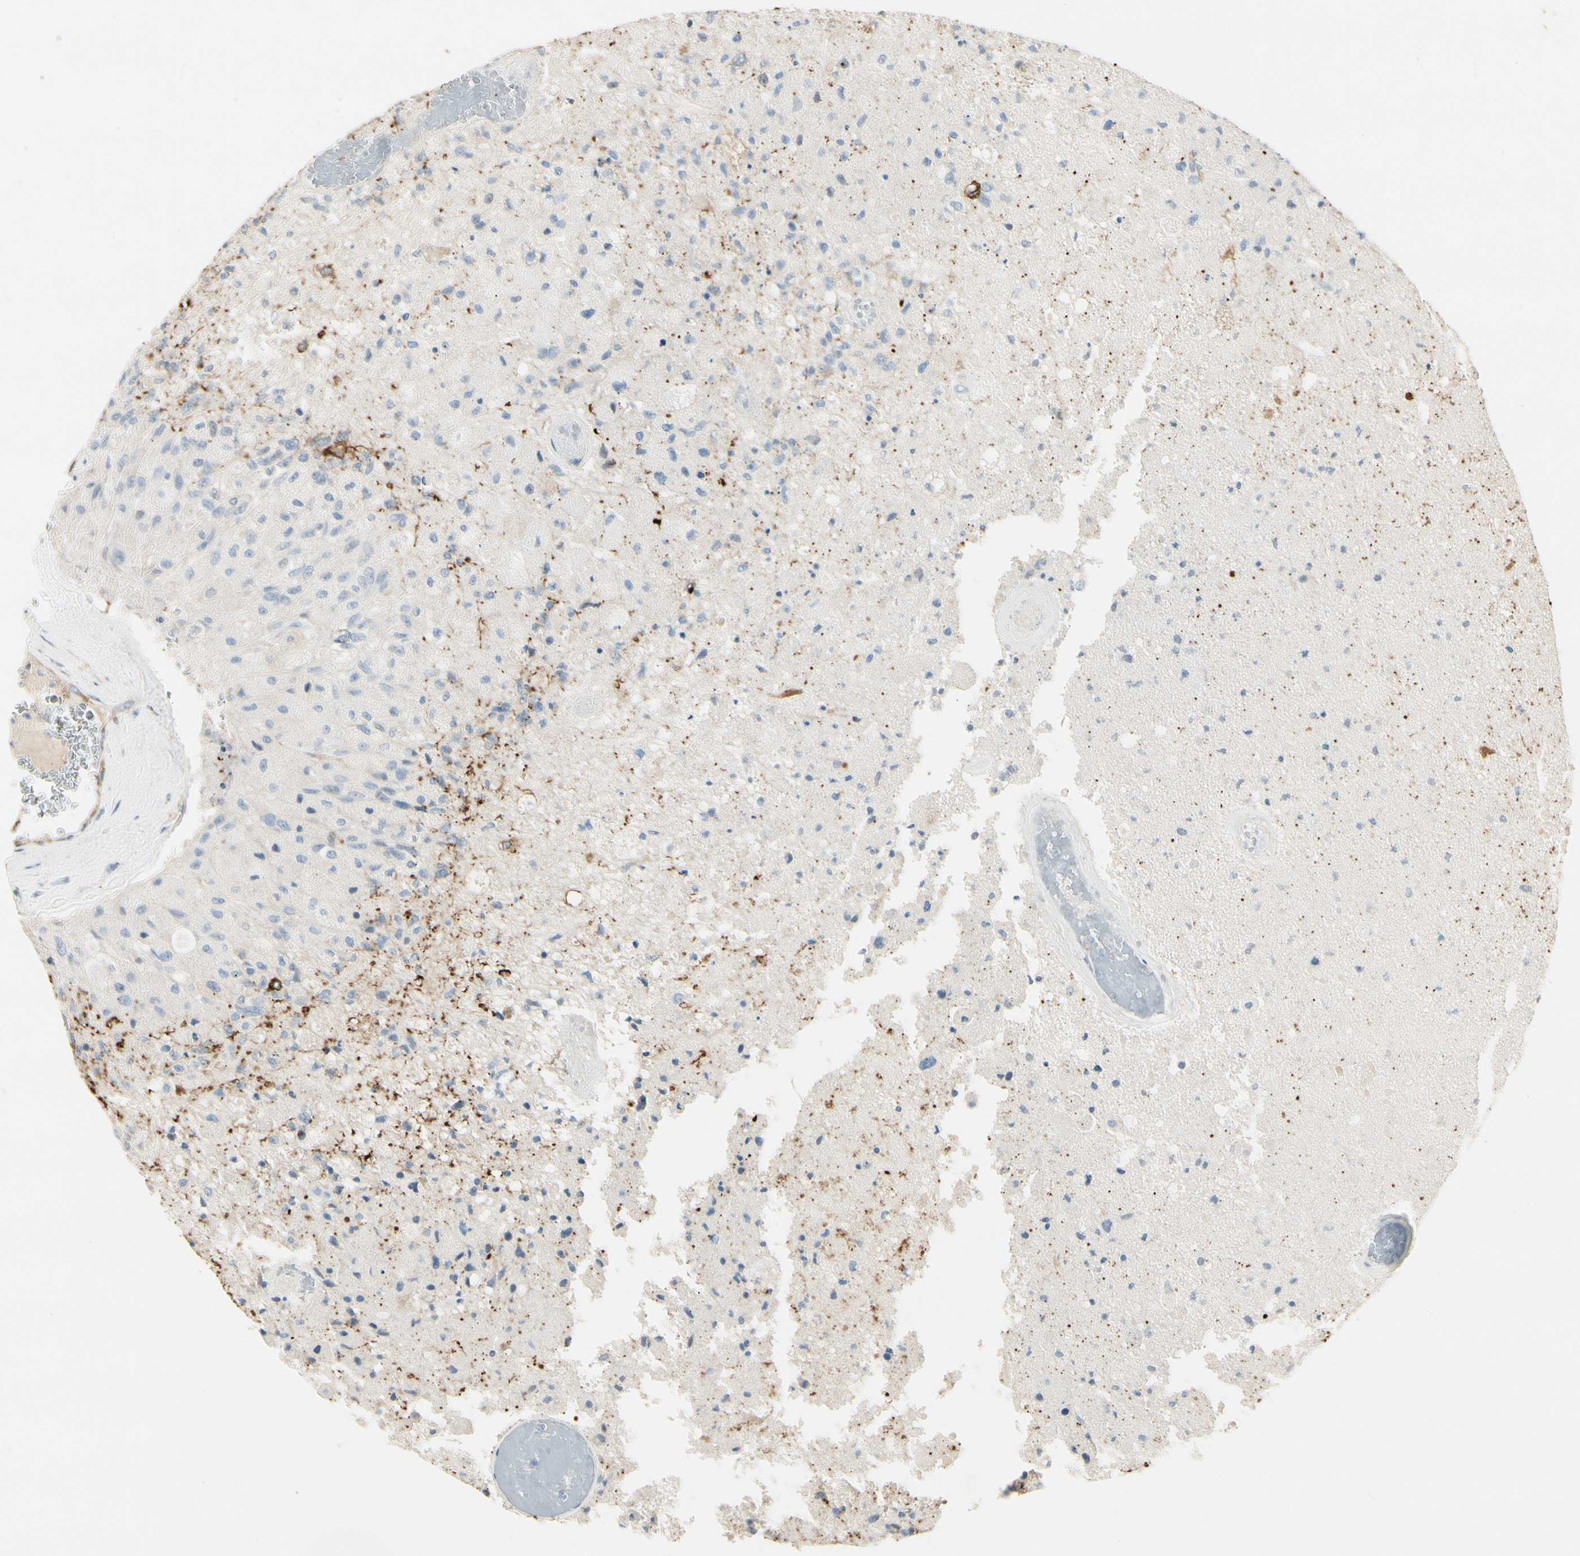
{"staining": {"intensity": "negative", "quantity": "none", "location": "none"}, "tissue": "glioma", "cell_type": "Tumor cells", "image_type": "cancer", "snomed": [{"axis": "morphology", "description": "Normal tissue, NOS"}, {"axis": "morphology", "description": "Glioma, malignant, High grade"}, {"axis": "topography", "description": "Cerebral cortex"}], "caption": "There is no significant expression in tumor cells of malignant glioma (high-grade).", "gene": "AMPH", "patient": {"sex": "male", "age": 77}}